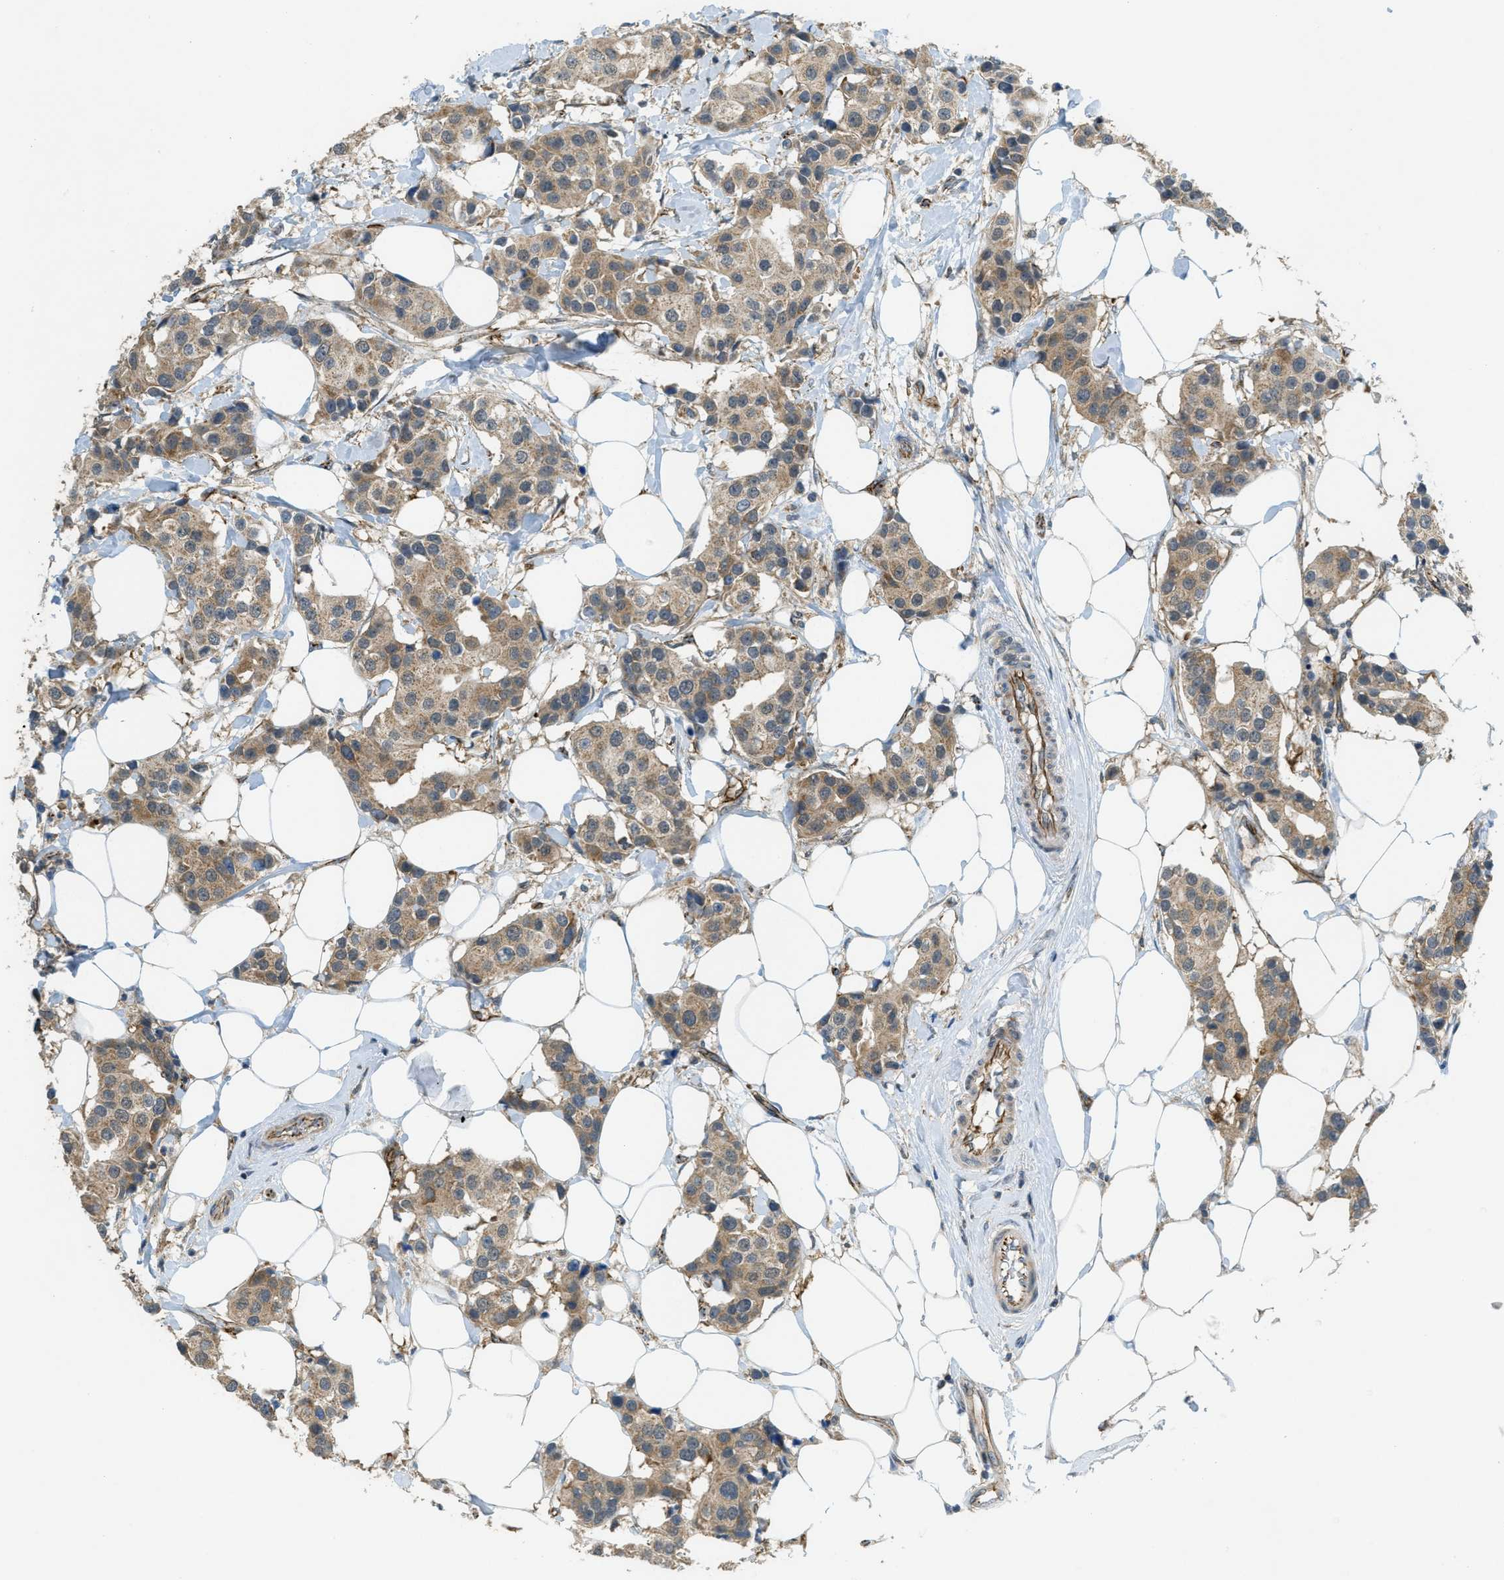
{"staining": {"intensity": "moderate", "quantity": ">75%", "location": "cytoplasmic/membranous"}, "tissue": "breast cancer", "cell_type": "Tumor cells", "image_type": "cancer", "snomed": [{"axis": "morphology", "description": "Normal tissue, NOS"}, {"axis": "morphology", "description": "Duct carcinoma"}, {"axis": "topography", "description": "Breast"}], "caption": "Human breast cancer stained with a brown dye demonstrates moderate cytoplasmic/membranous positive staining in about >75% of tumor cells.", "gene": "JCAD", "patient": {"sex": "female", "age": 39}}